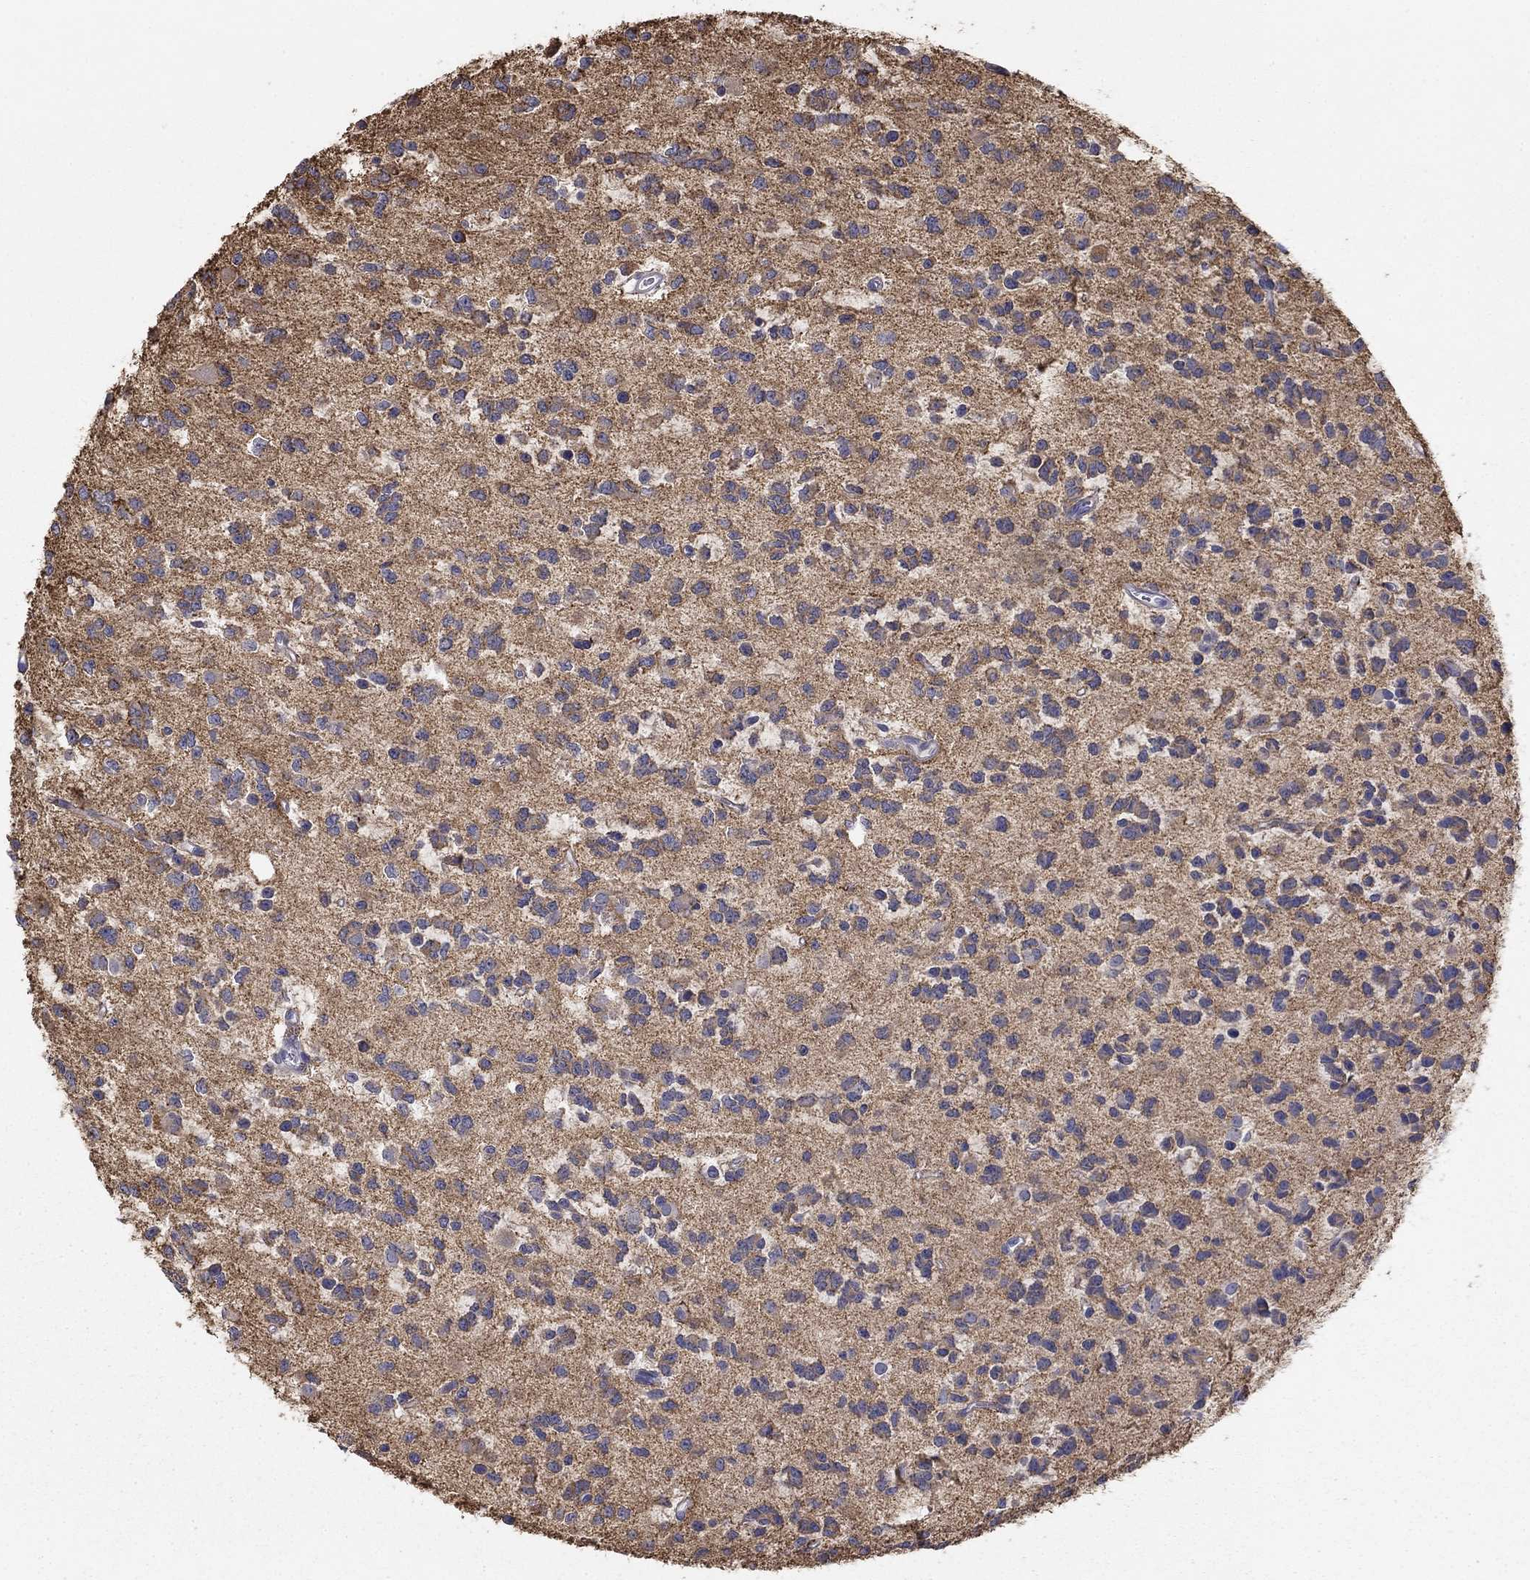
{"staining": {"intensity": "strong", "quantity": ">75%", "location": "cytoplasmic/membranous"}, "tissue": "glioma", "cell_type": "Tumor cells", "image_type": "cancer", "snomed": [{"axis": "morphology", "description": "Glioma, malignant, Low grade"}, {"axis": "topography", "description": "Brain"}], "caption": "Protein staining by IHC demonstrates strong cytoplasmic/membranous expression in approximately >75% of tumor cells in malignant glioma (low-grade).", "gene": "SEPTIN3", "patient": {"sex": "female", "age": 45}}